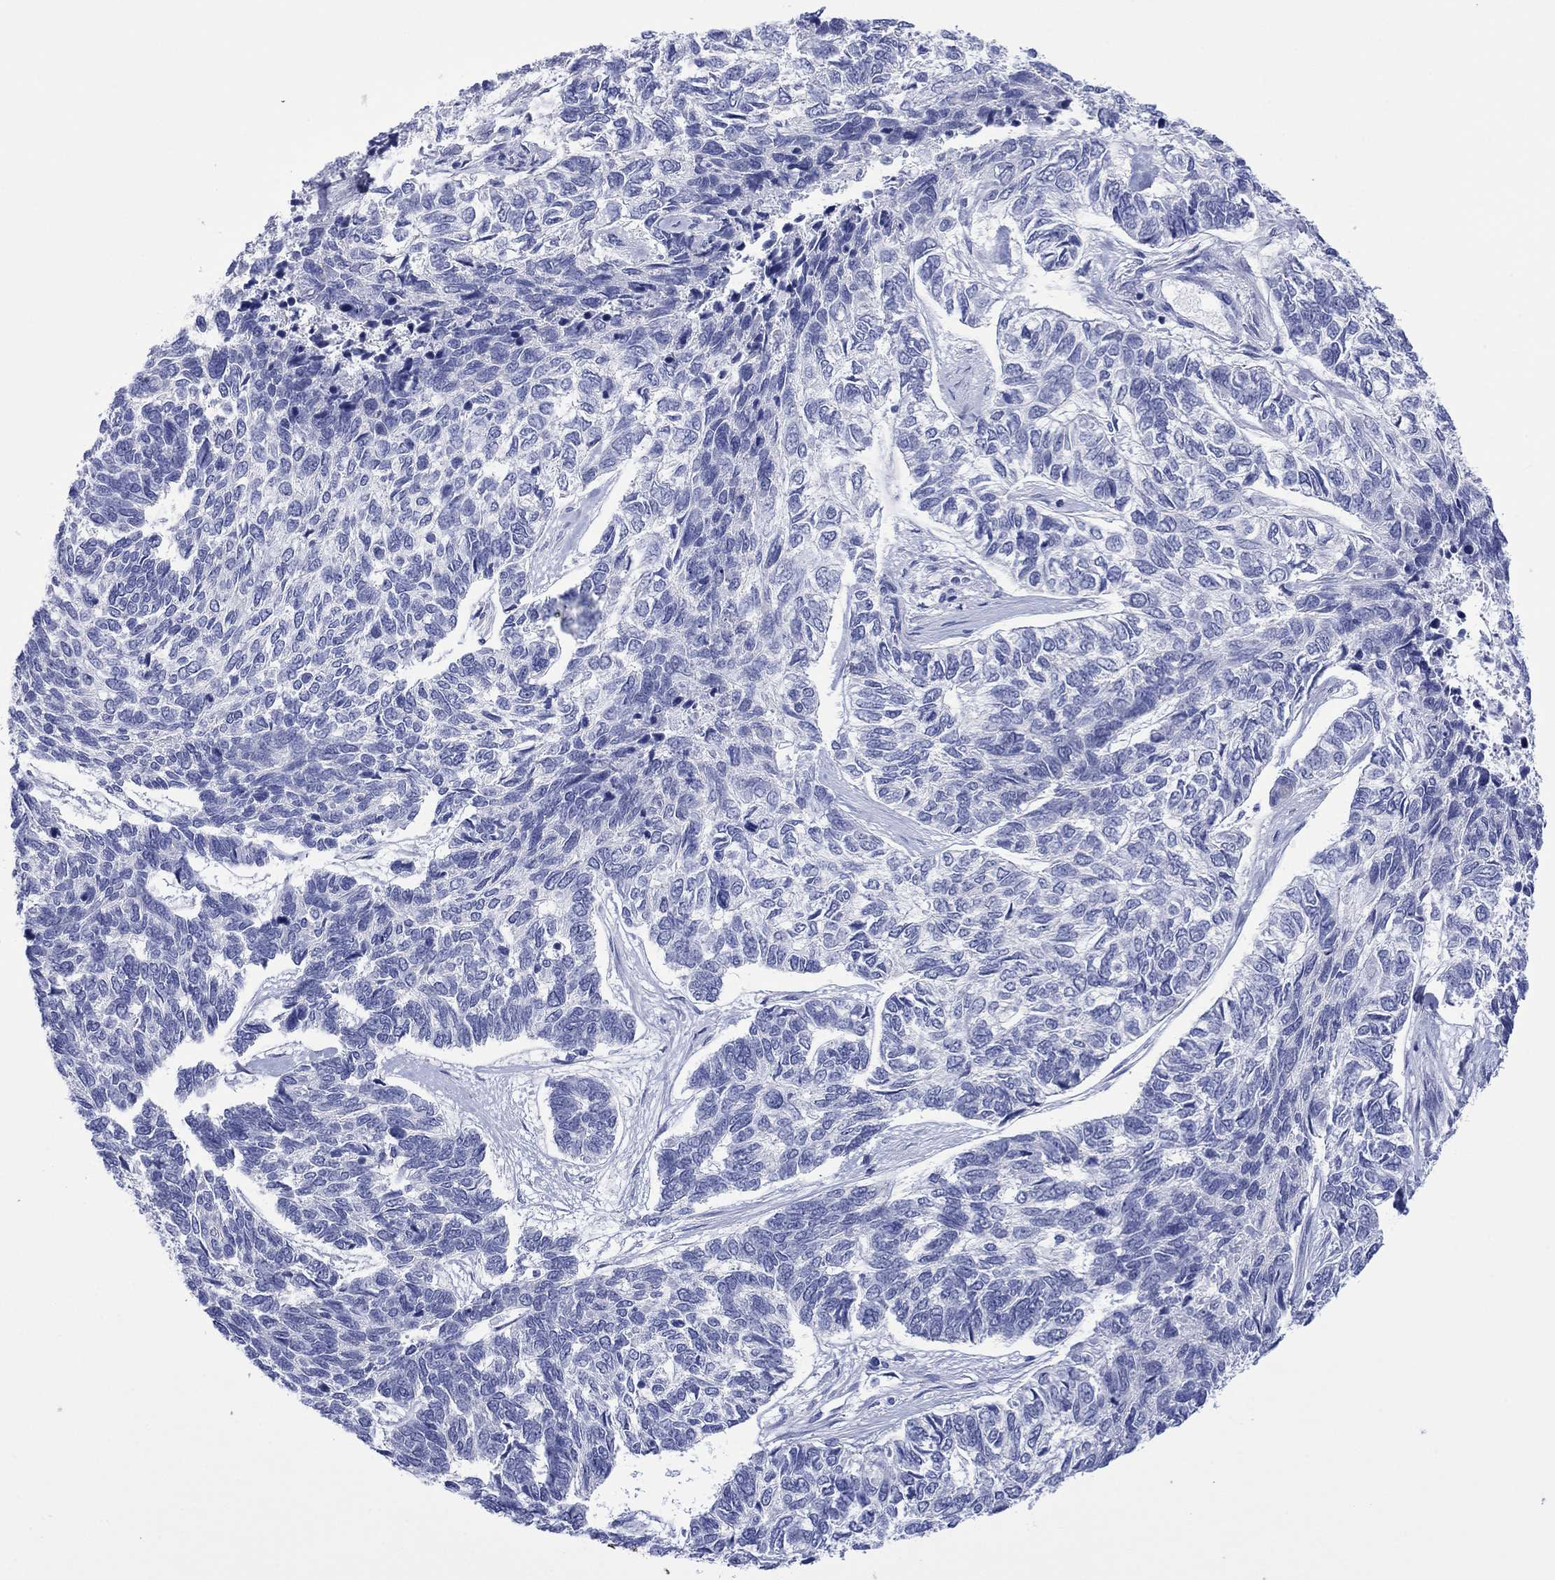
{"staining": {"intensity": "negative", "quantity": "none", "location": "none"}, "tissue": "skin cancer", "cell_type": "Tumor cells", "image_type": "cancer", "snomed": [{"axis": "morphology", "description": "Basal cell carcinoma"}, {"axis": "topography", "description": "Skin"}], "caption": "High power microscopy image of an immunohistochemistry micrograph of basal cell carcinoma (skin), revealing no significant staining in tumor cells.", "gene": "MLANA", "patient": {"sex": "female", "age": 65}}